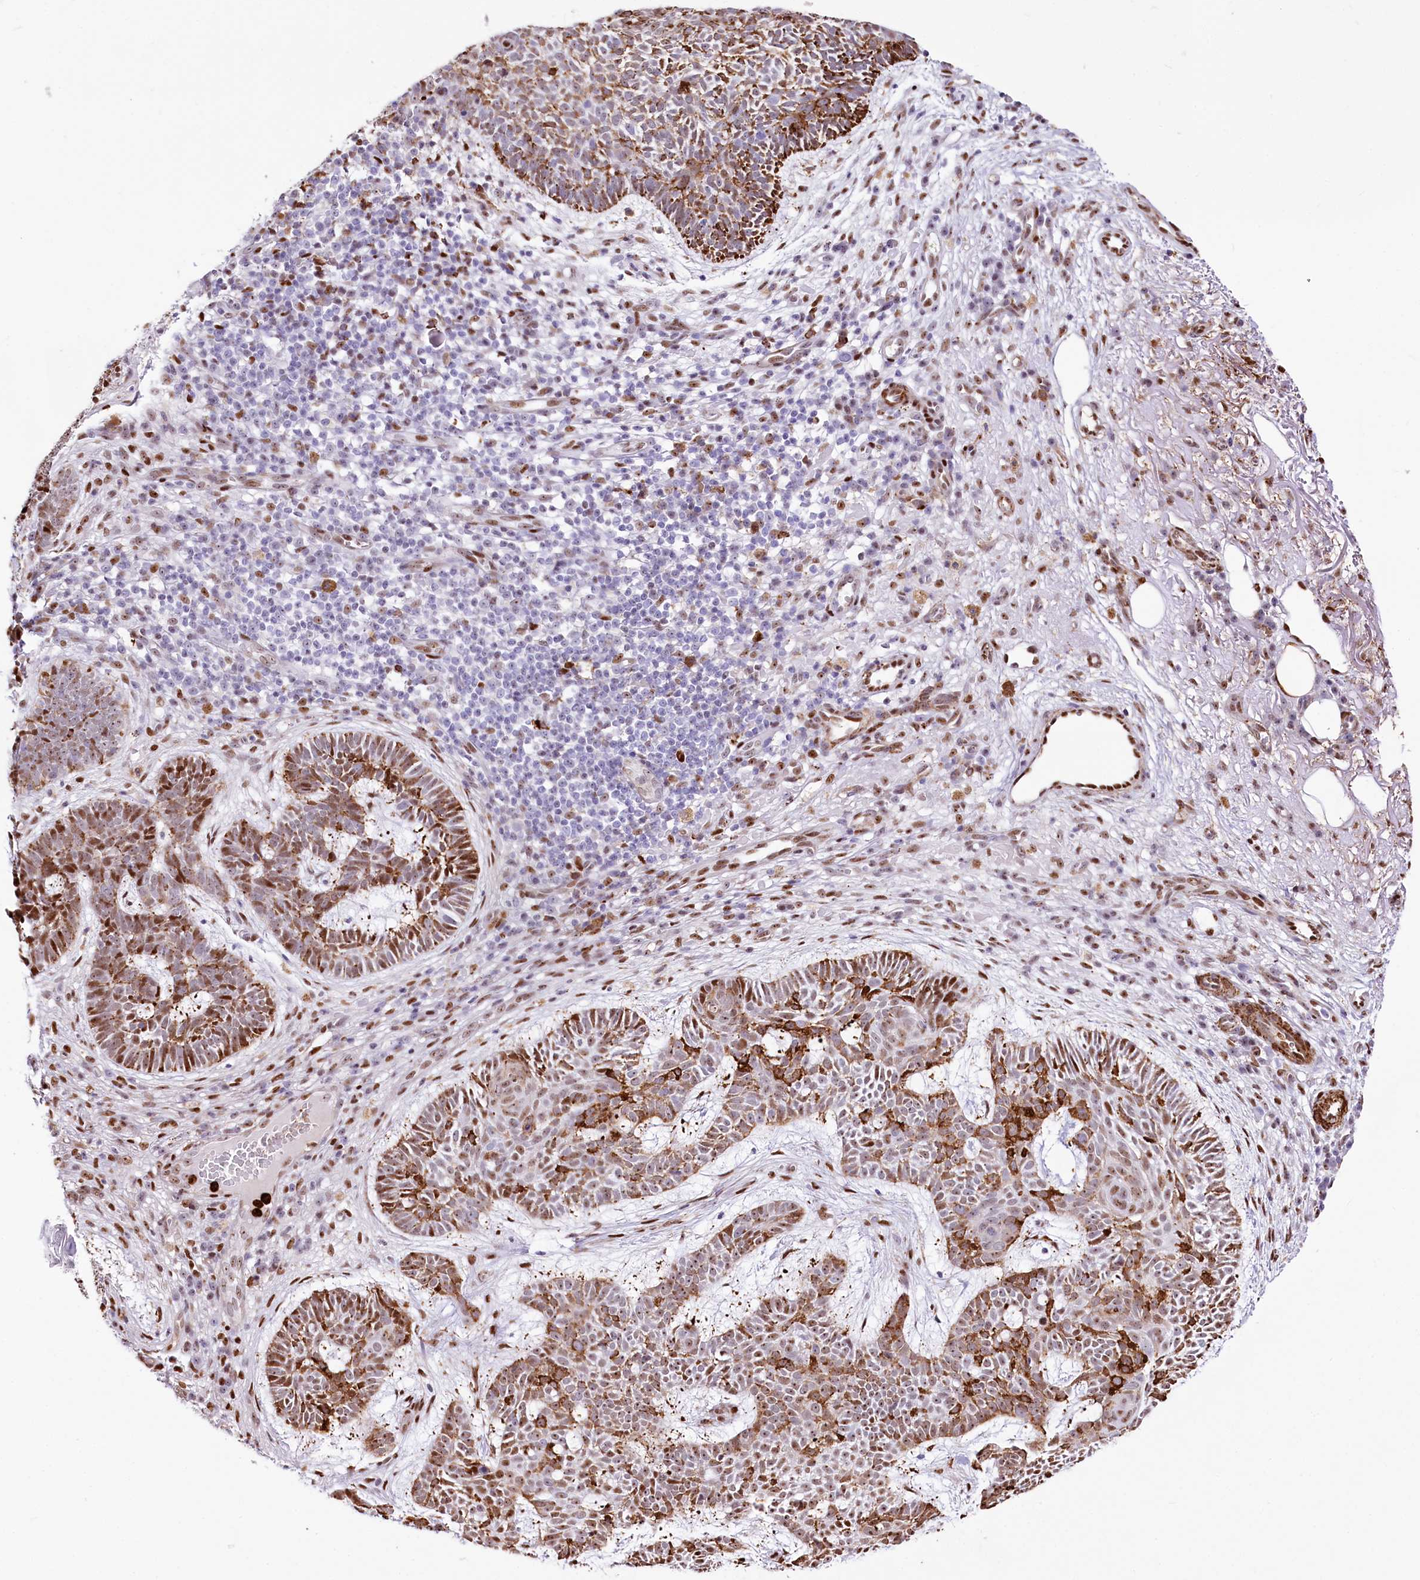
{"staining": {"intensity": "moderate", "quantity": ">75%", "location": "cytoplasmic/membranous,nuclear"}, "tissue": "skin cancer", "cell_type": "Tumor cells", "image_type": "cancer", "snomed": [{"axis": "morphology", "description": "Basal cell carcinoma"}, {"axis": "topography", "description": "Skin"}], "caption": "Protein analysis of skin basal cell carcinoma tissue exhibits moderate cytoplasmic/membranous and nuclear expression in about >75% of tumor cells.", "gene": "PTMS", "patient": {"sex": "male", "age": 85}}